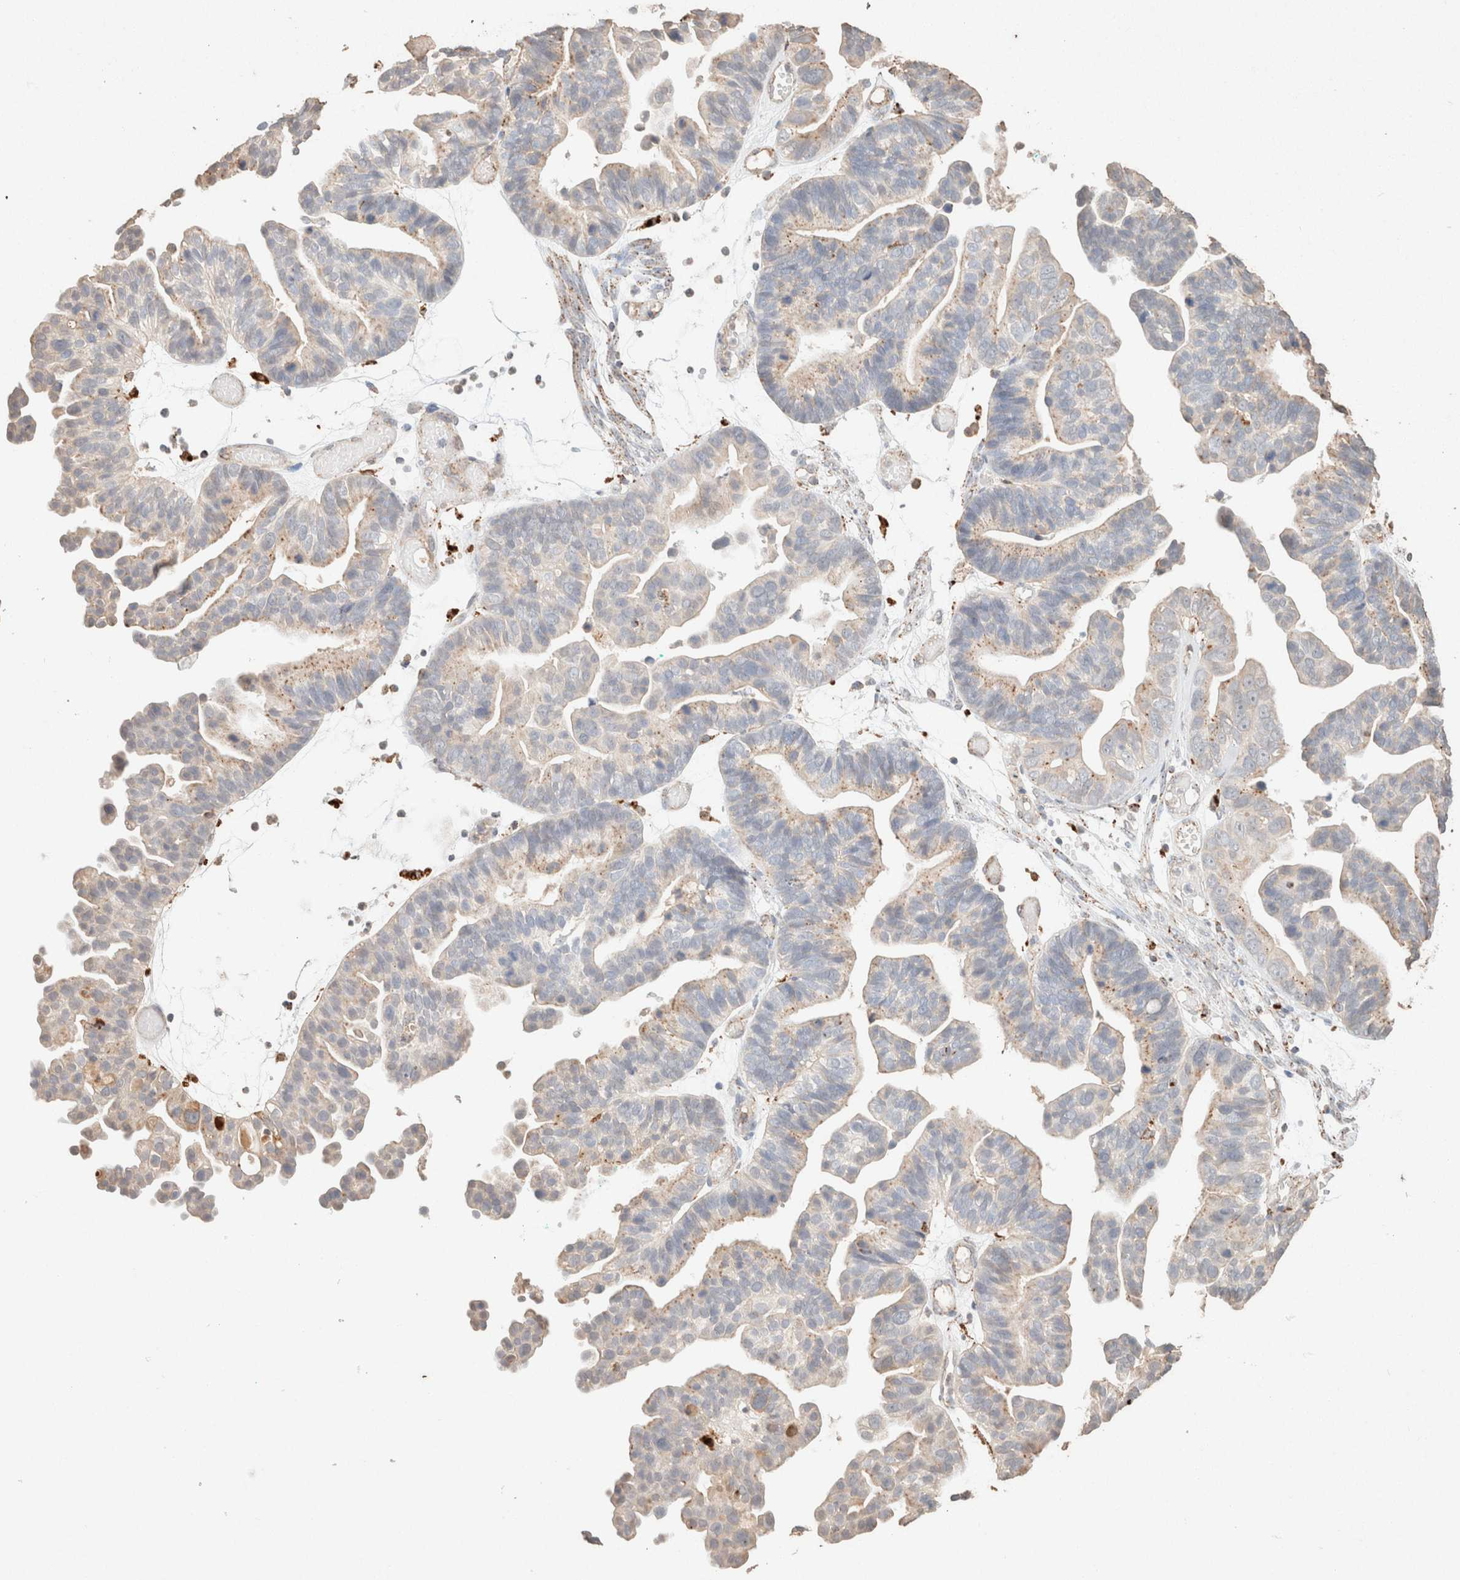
{"staining": {"intensity": "weak", "quantity": "25%-75%", "location": "cytoplasmic/membranous"}, "tissue": "ovarian cancer", "cell_type": "Tumor cells", "image_type": "cancer", "snomed": [{"axis": "morphology", "description": "Cystadenocarcinoma, serous, NOS"}, {"axis": "topography", "description": "Ovary"}], "caption": "Immunohistochemical staining of human serous cystadenocarcinoma (ovarian) shows low levels of weak cytoplasmic/membranous protein expression in about 25%-75% of tumor cells.", "gene": "CTSC", "patient": {"sex": "female", "age": 56}}